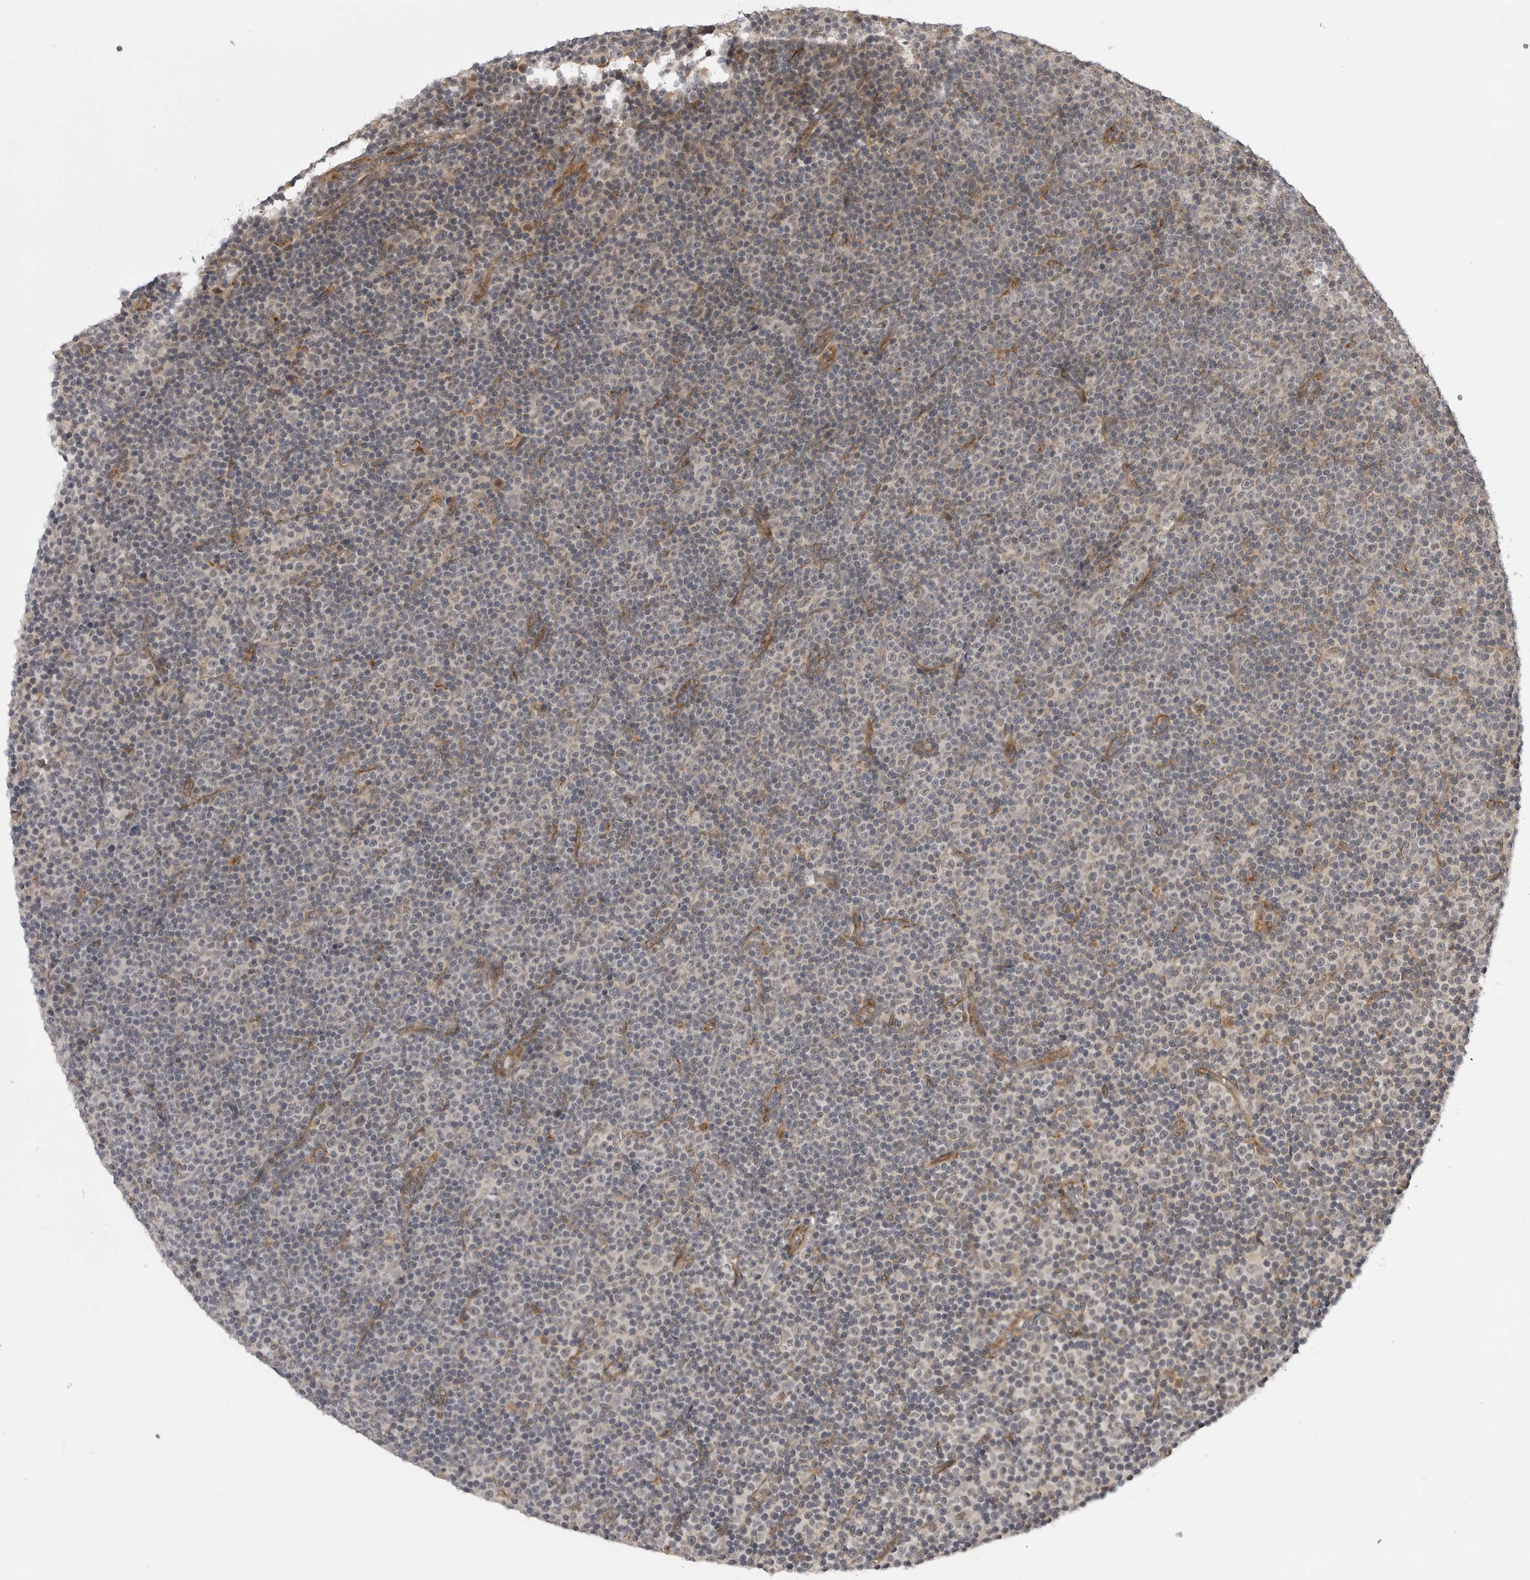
{"staining": {"intensity": "negative", "quantity": "none", "location": "none"}, "tissue": "lymphoma", "cell_type": "Tumor cells", "image_type": "cancer", "snomed": [{"axis": "morphology", "description": "Malignant lymphoma, non-Hodgkin's type, Low grade"}, {"axis": "topography", "description": "Lymph node"}], "caption": "Tumor cells are negative for brown protein staining in lymphoma.", "gene": "LRRC45", "patient": {"sex": "female", "age": 67}}